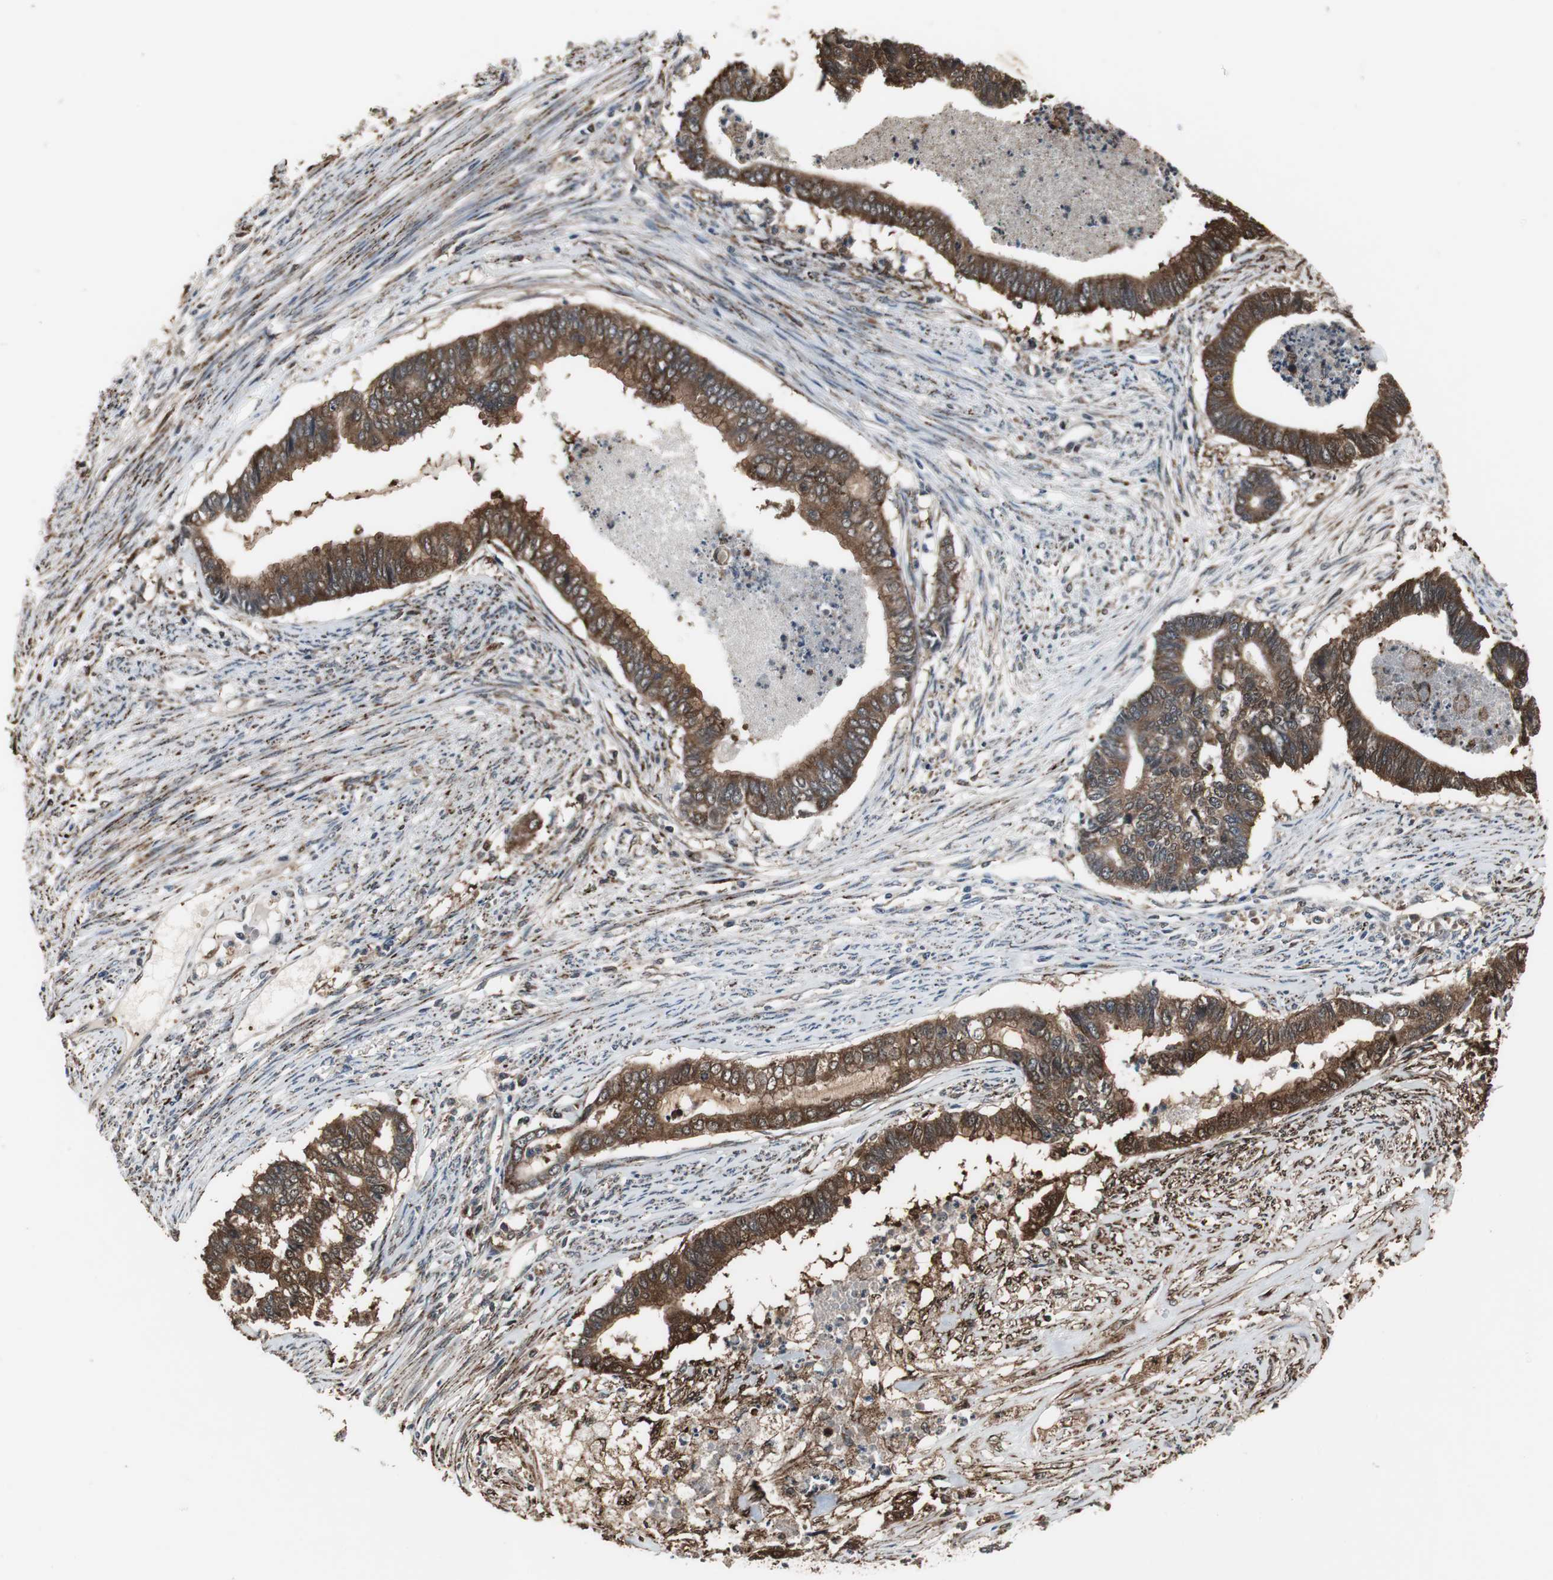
{"staining": {"intensity": "strong", "quantity": ">75%", "location": "cytoplasmic/membranous"}, "tissue": "endometrial cancer", "cell_type": "Tumor cells", "image_type": "cancer", "snomed": [{"axis": "morphology", "description": "Adenocarcinoma, NOS"}, {"axis": "topography", "description": "Endometrium"}], "caption": "DAB immunohistochemical staining of endometrial cancer (adenocarcinoma) reveals strong cytoplasmic/membranous protein positivity in about >75% of tumor cells.", "gene": "ZSCAN22", "patient": {"sex": "female", "age": 79}}